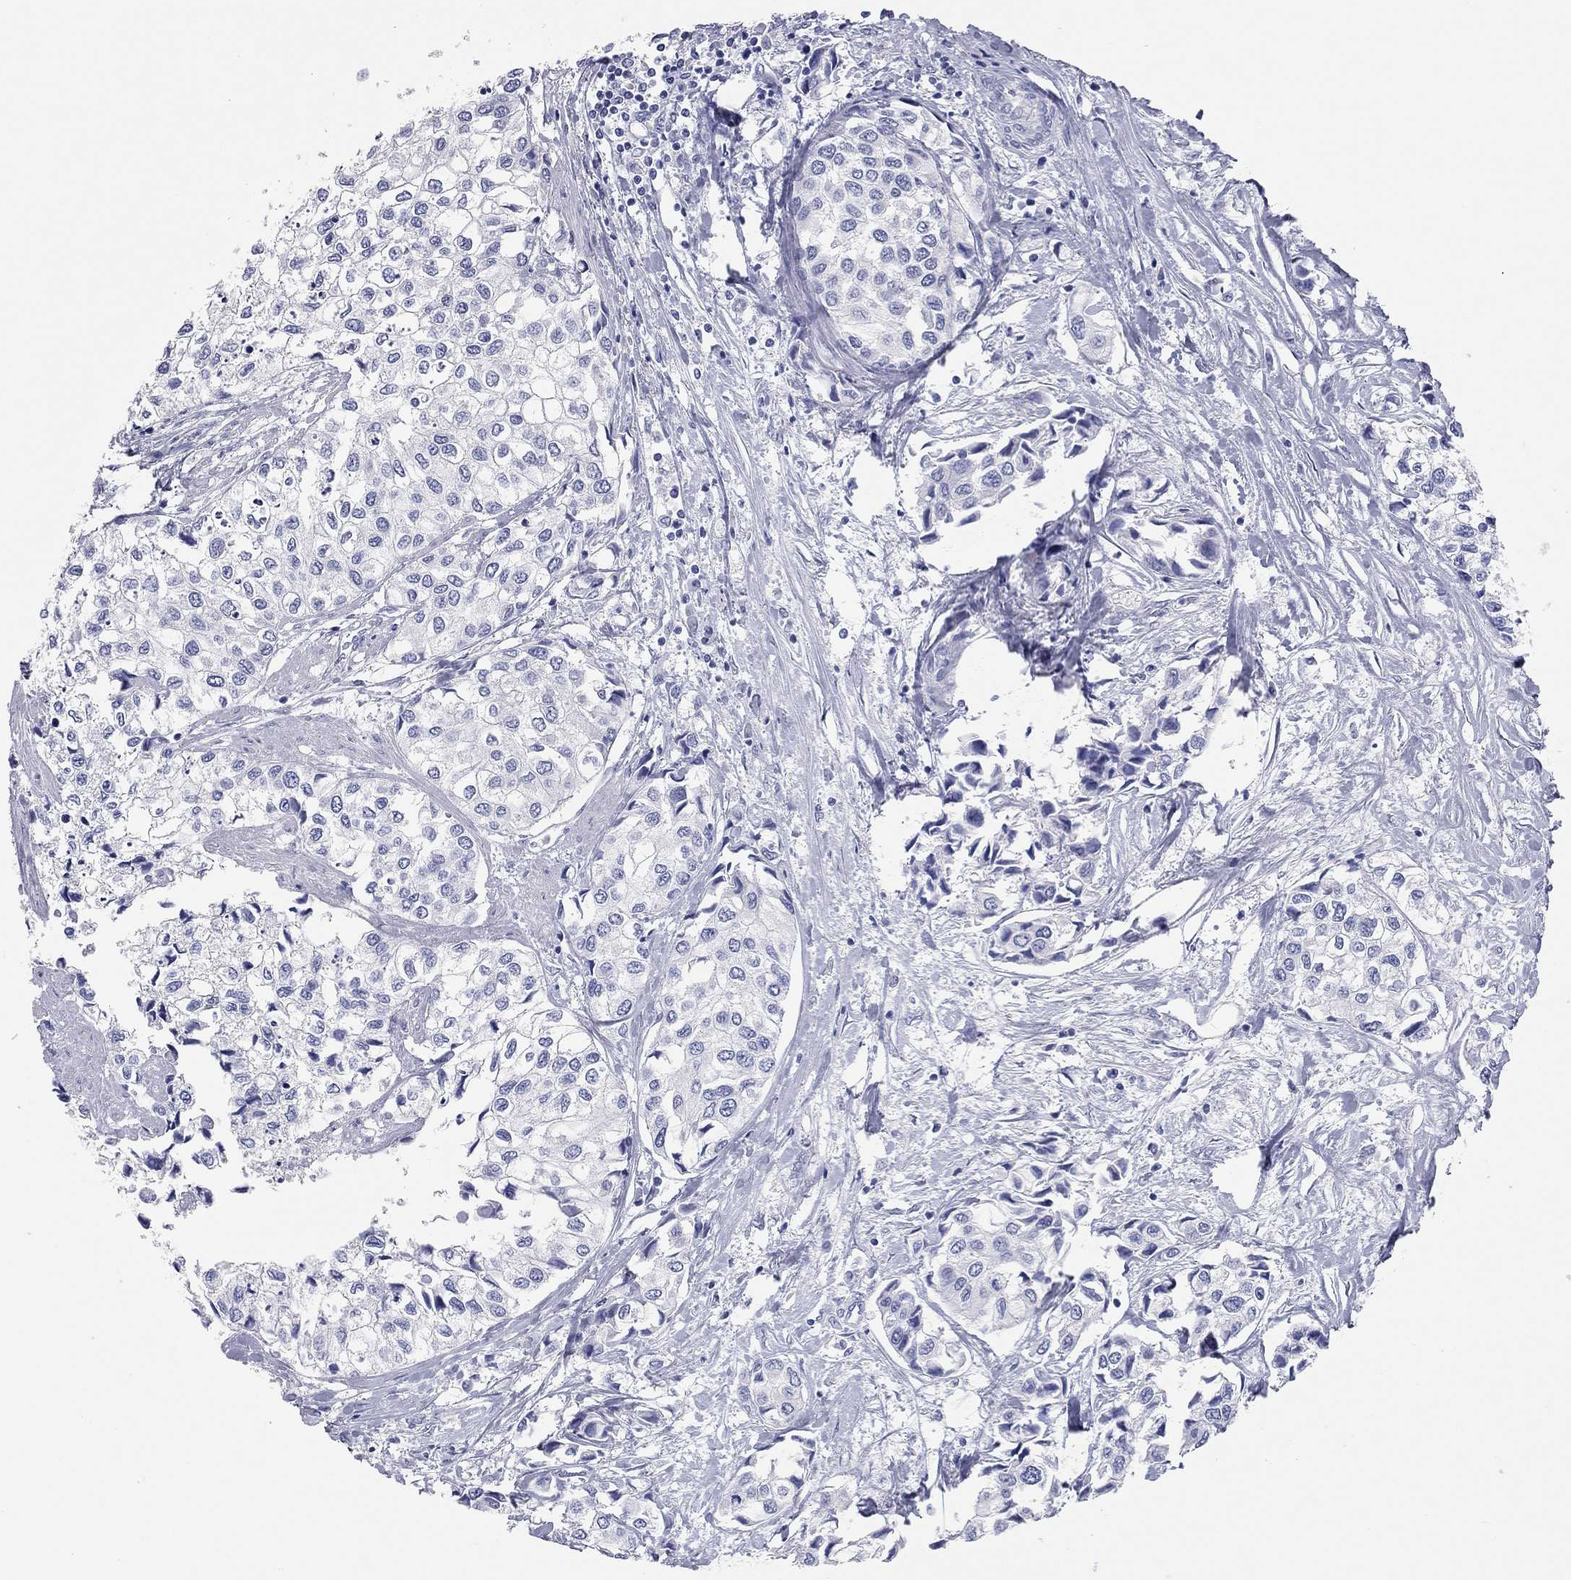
{"staining": {"intensity": "negative", "quantity": "none", "location": "none"}, "tissue": "urothelial cancer", "cell_type": "Tumor cells", "image_type": "cancer", "snomed": [{"axis": "morphology", "description": "Urothelial carcinoma, High grade"}, {"axis": "topography", "description": "Urinary bladder"}], "caption": "IHC of human urothelial carcinoma (high-grade) exhibits no positivity in tumor cells.", "gene": "TMEM221", "patient": {"sex": "male", "age": 73}}